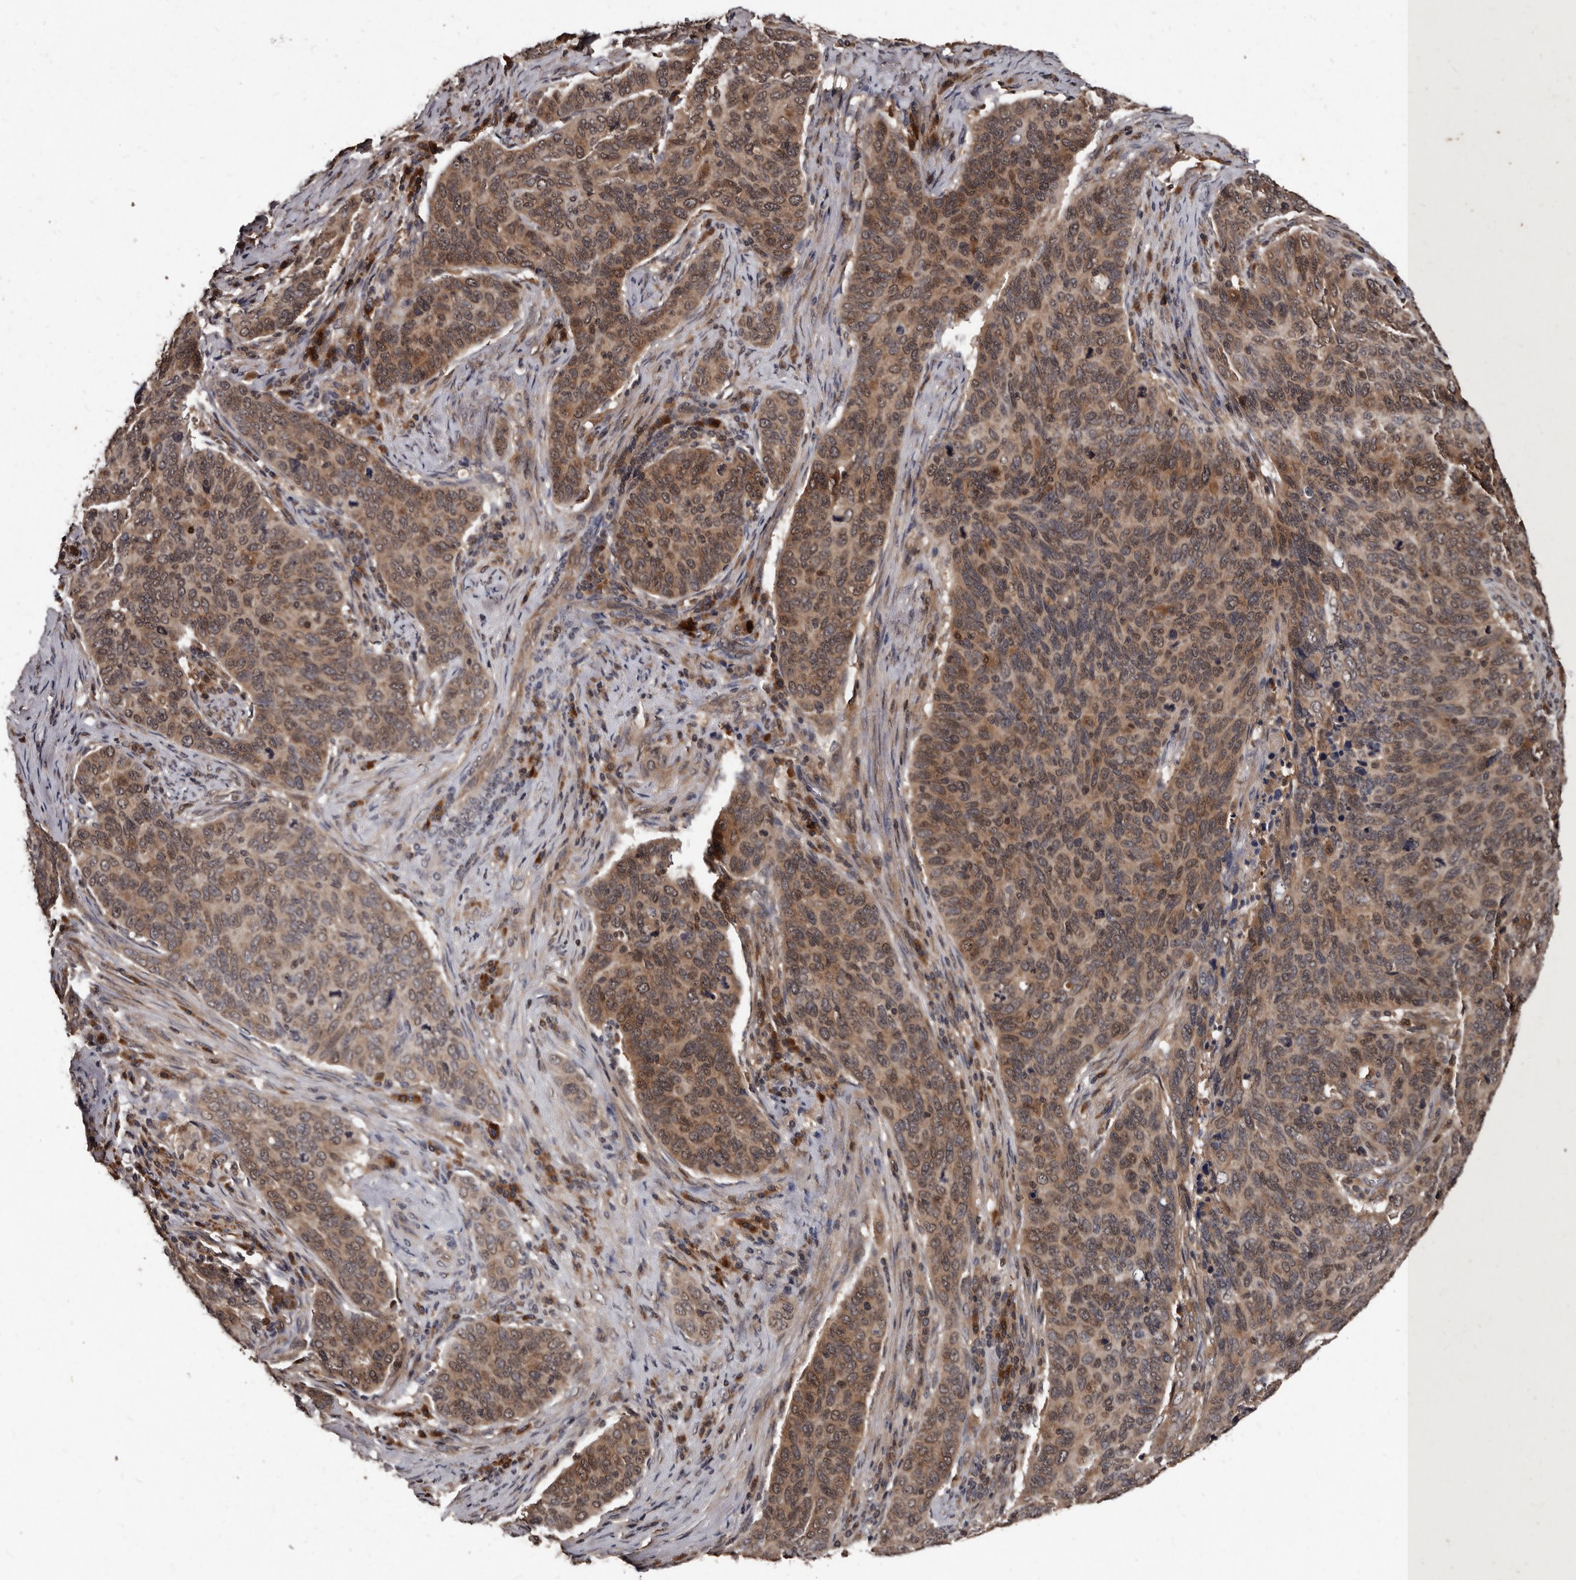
{"staining": {"intensity": "moderate", "quantity": ">75%", "location": "cytoplasmic/membranous"}, "tissue": "cervical cancer", "cell_type": "Tumor cells", "image_type": "cancer", "snomed": [{"axis": "morphology", "description": "Squamous cell carcinoma, NOS"}, {"axis": "topography", "description": "Cervix"}], "caption": "Tumor cells demonstrate medium levels of moderate cytoplasmic/membranous positivity in about >75% of cells in human cervical cancer.", "gene": "PMVK", "patient": {"sex": "female", "age": 60}}